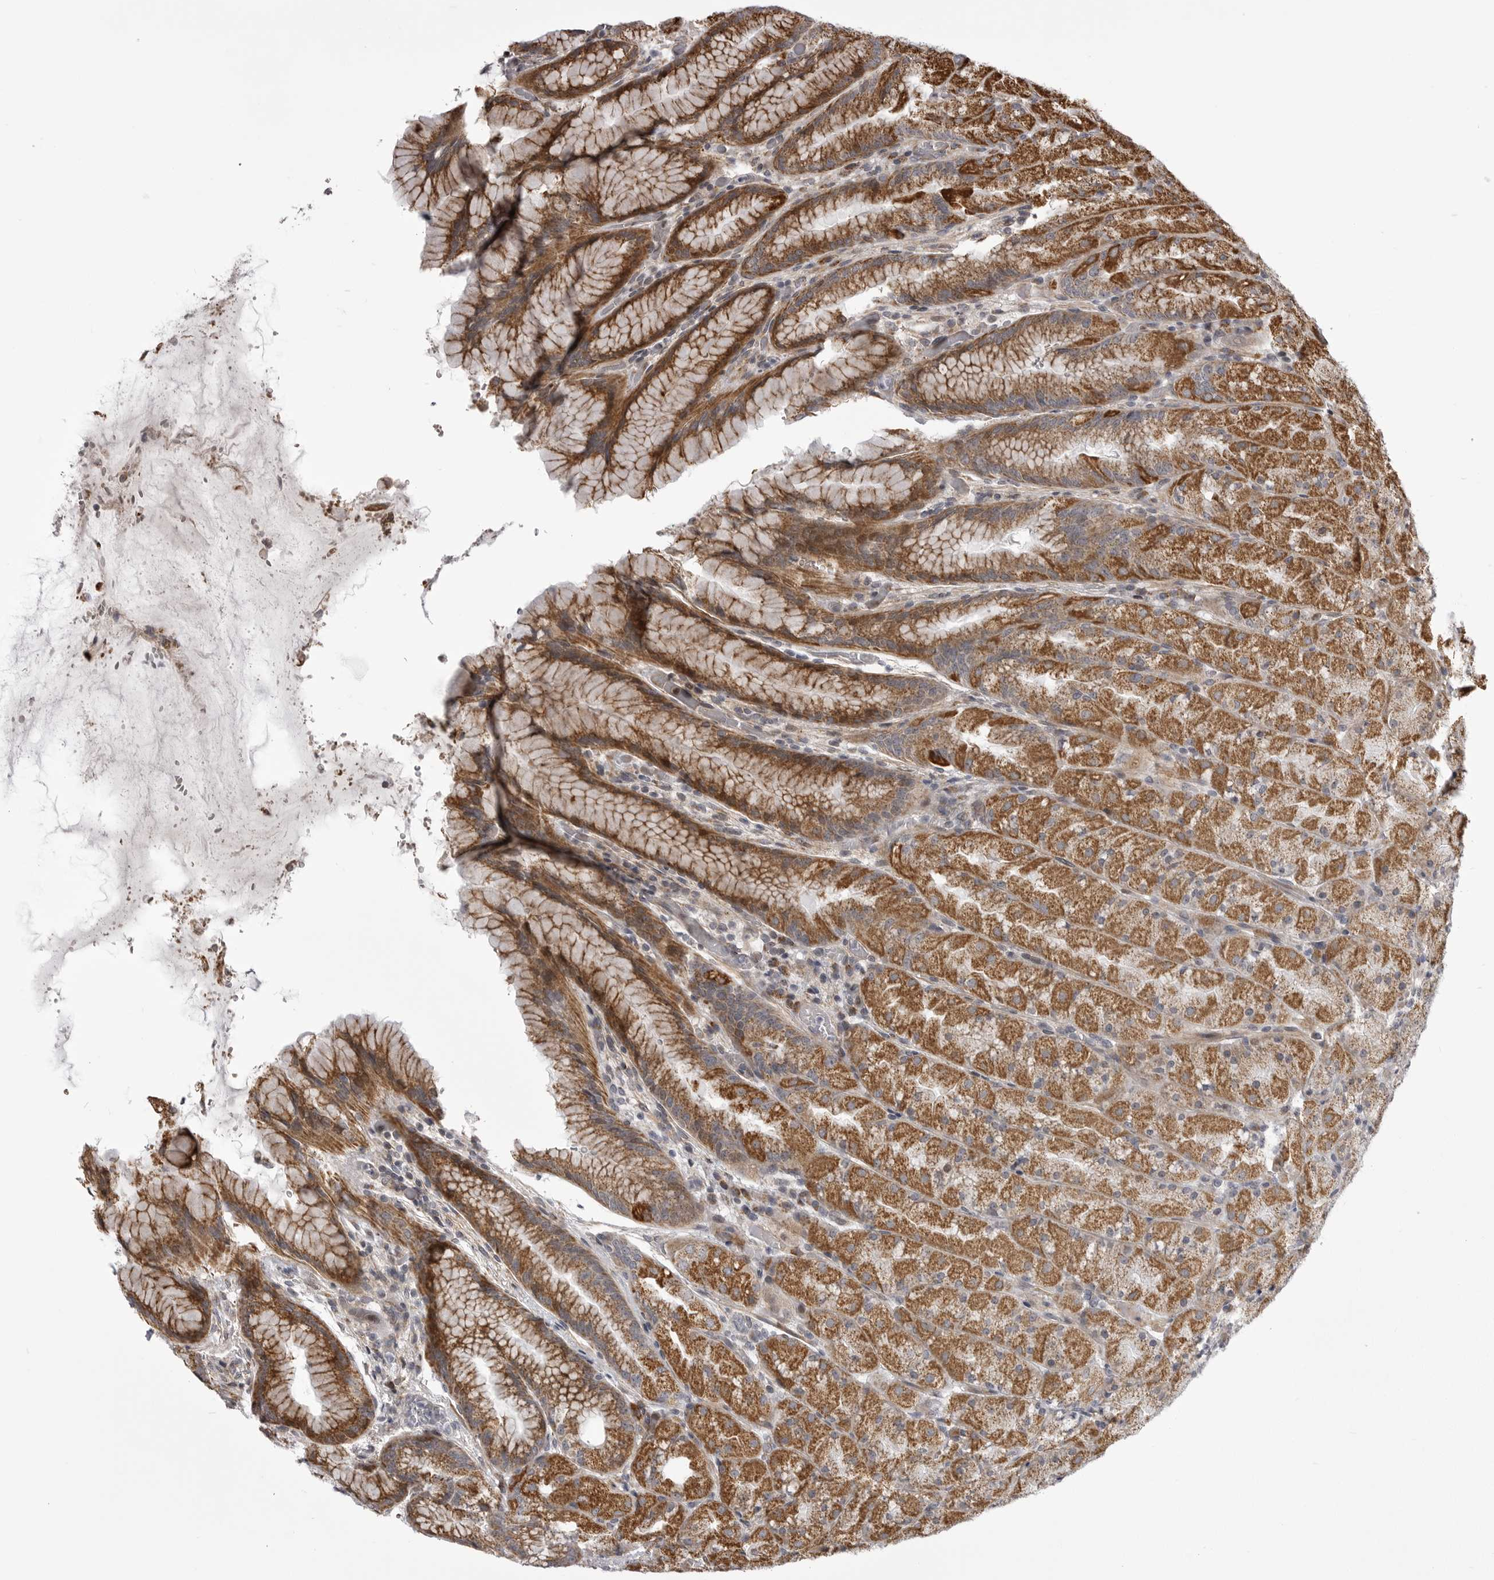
{"staining": {"intensity": "moderate", "quantity": ">75%", "location": "cytoplasmic/membranous"}, "tissue": "stomach", "cell_type": "Glandular cells", "image_type": "normal", "snomed": [{"axis": "morphology", "description": "Normal tissue, NOS"}, {"axis": "topography", "description": "Stomach, upper"}, {"axis": "topography", "description": "Stomach"}], "caption": "The micrograph reveals immunohistochemical staining of unremarkable stomach. There is moderate cytoplasmic/membranous expression is seen in approximately >75% of glandular cells. The staining was performed using DAB (3,3'-diaminobenzidine), with brown indicating positive protein expression. Nuclei are stained blue with hematoxylin.", "gene": "TMPRSS11F", "patient": {"sex": "male", "age": 48}}